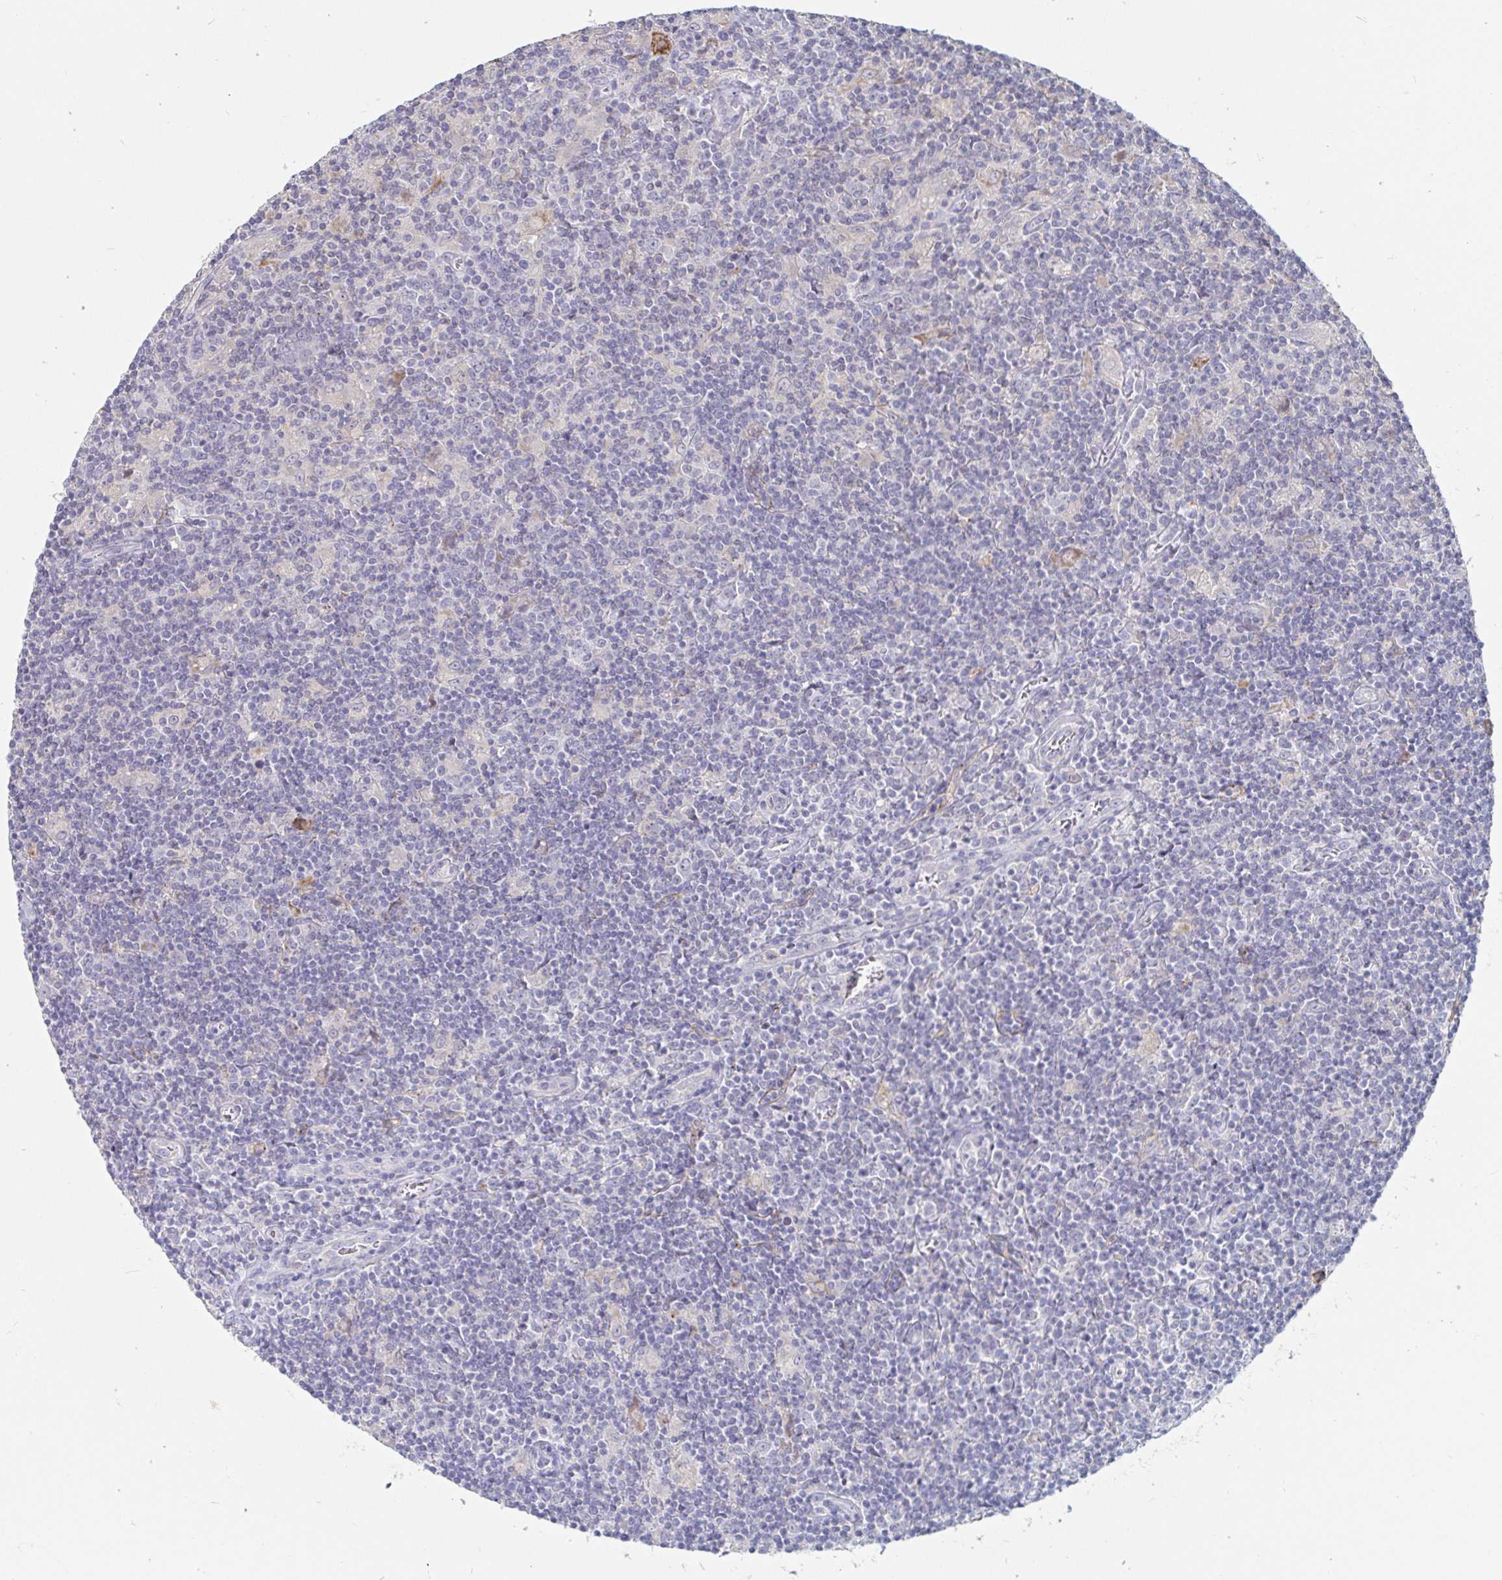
{"staining": {"intensity": "negative", "quantity": "none", "location": "none"}, "tissue": "lymphoma", "cell_type": "Tumor cells", "image_type": "cancer", "snomed": [{"axis": "morphology", "description": "Hodgkin's disease, NOS"}, {"axis": "topography", "description": "Lymph node"}], "caption": "There is no significant staining in tumor cells of Hodgkin's disease. (Stains: DAB (3,3'-diaminobenzidine) IHC with hematoxylin counter stain, Microscopy: brightfield microscopy at high magnification).", "gene": "SPPL3", "patient": {"sex": "male", "age": 40}}